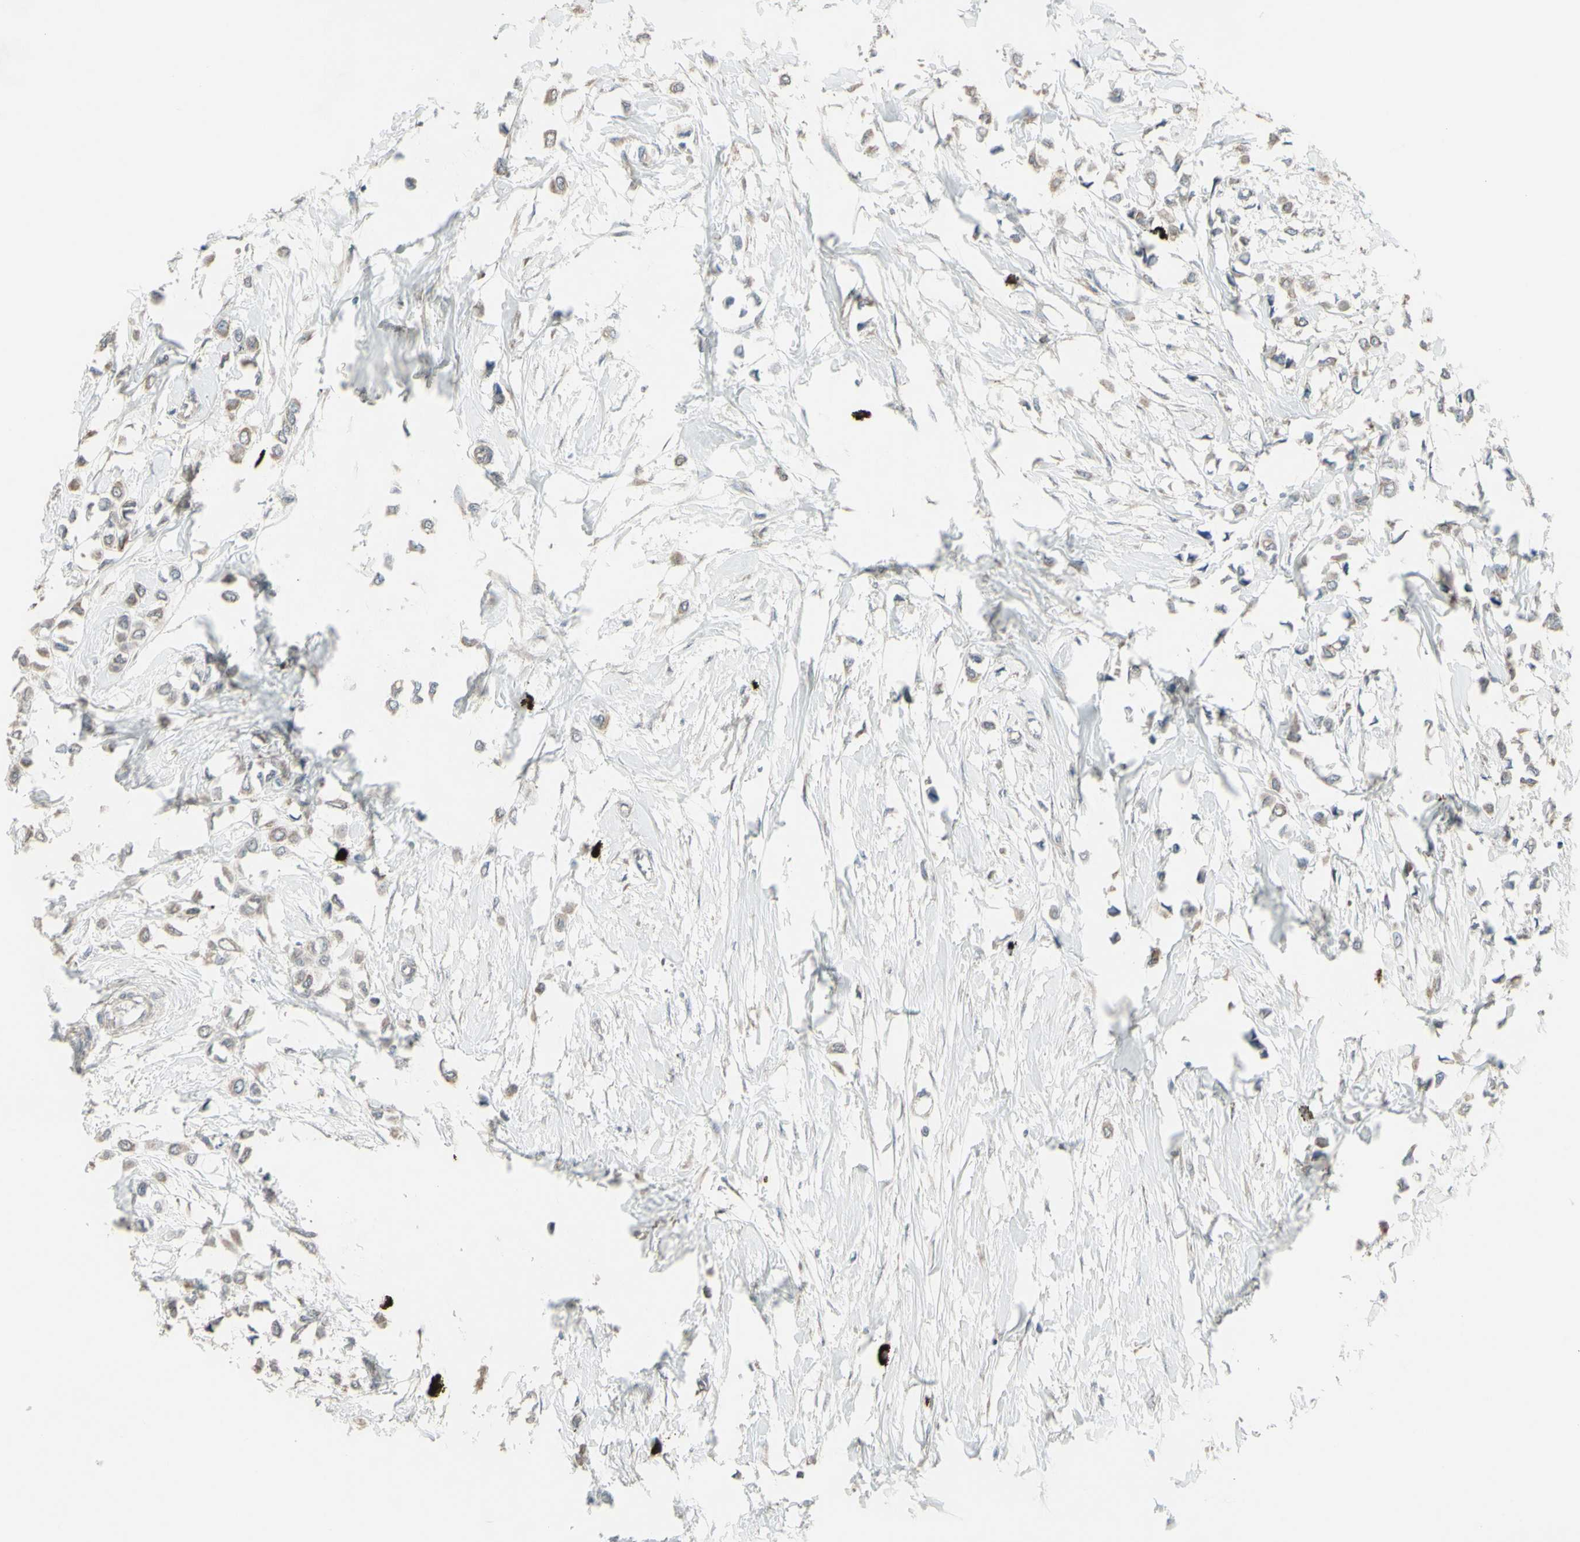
{"staining": {"intensity": "moderate", "quantity": ">75%", "location": "cytoplasmic/membranous"}, "tissue": "breast cancer", "cell_type": "Tumor cells", "image_type": "cancer", "snomed": [{"axis": "morphology", "description": "Lobular carcinoma"}, {"axis": "topography", "description": "Breast"}], "caption": "Immunohistochemical staining of lobular carcinoma (breast) shows medium levels of moderate cytoplasmic/membranous staining in approximately >75% of tumor cells.", "gene": "GRAMD1B", "patient": {"sex": "female", "age": 51}}